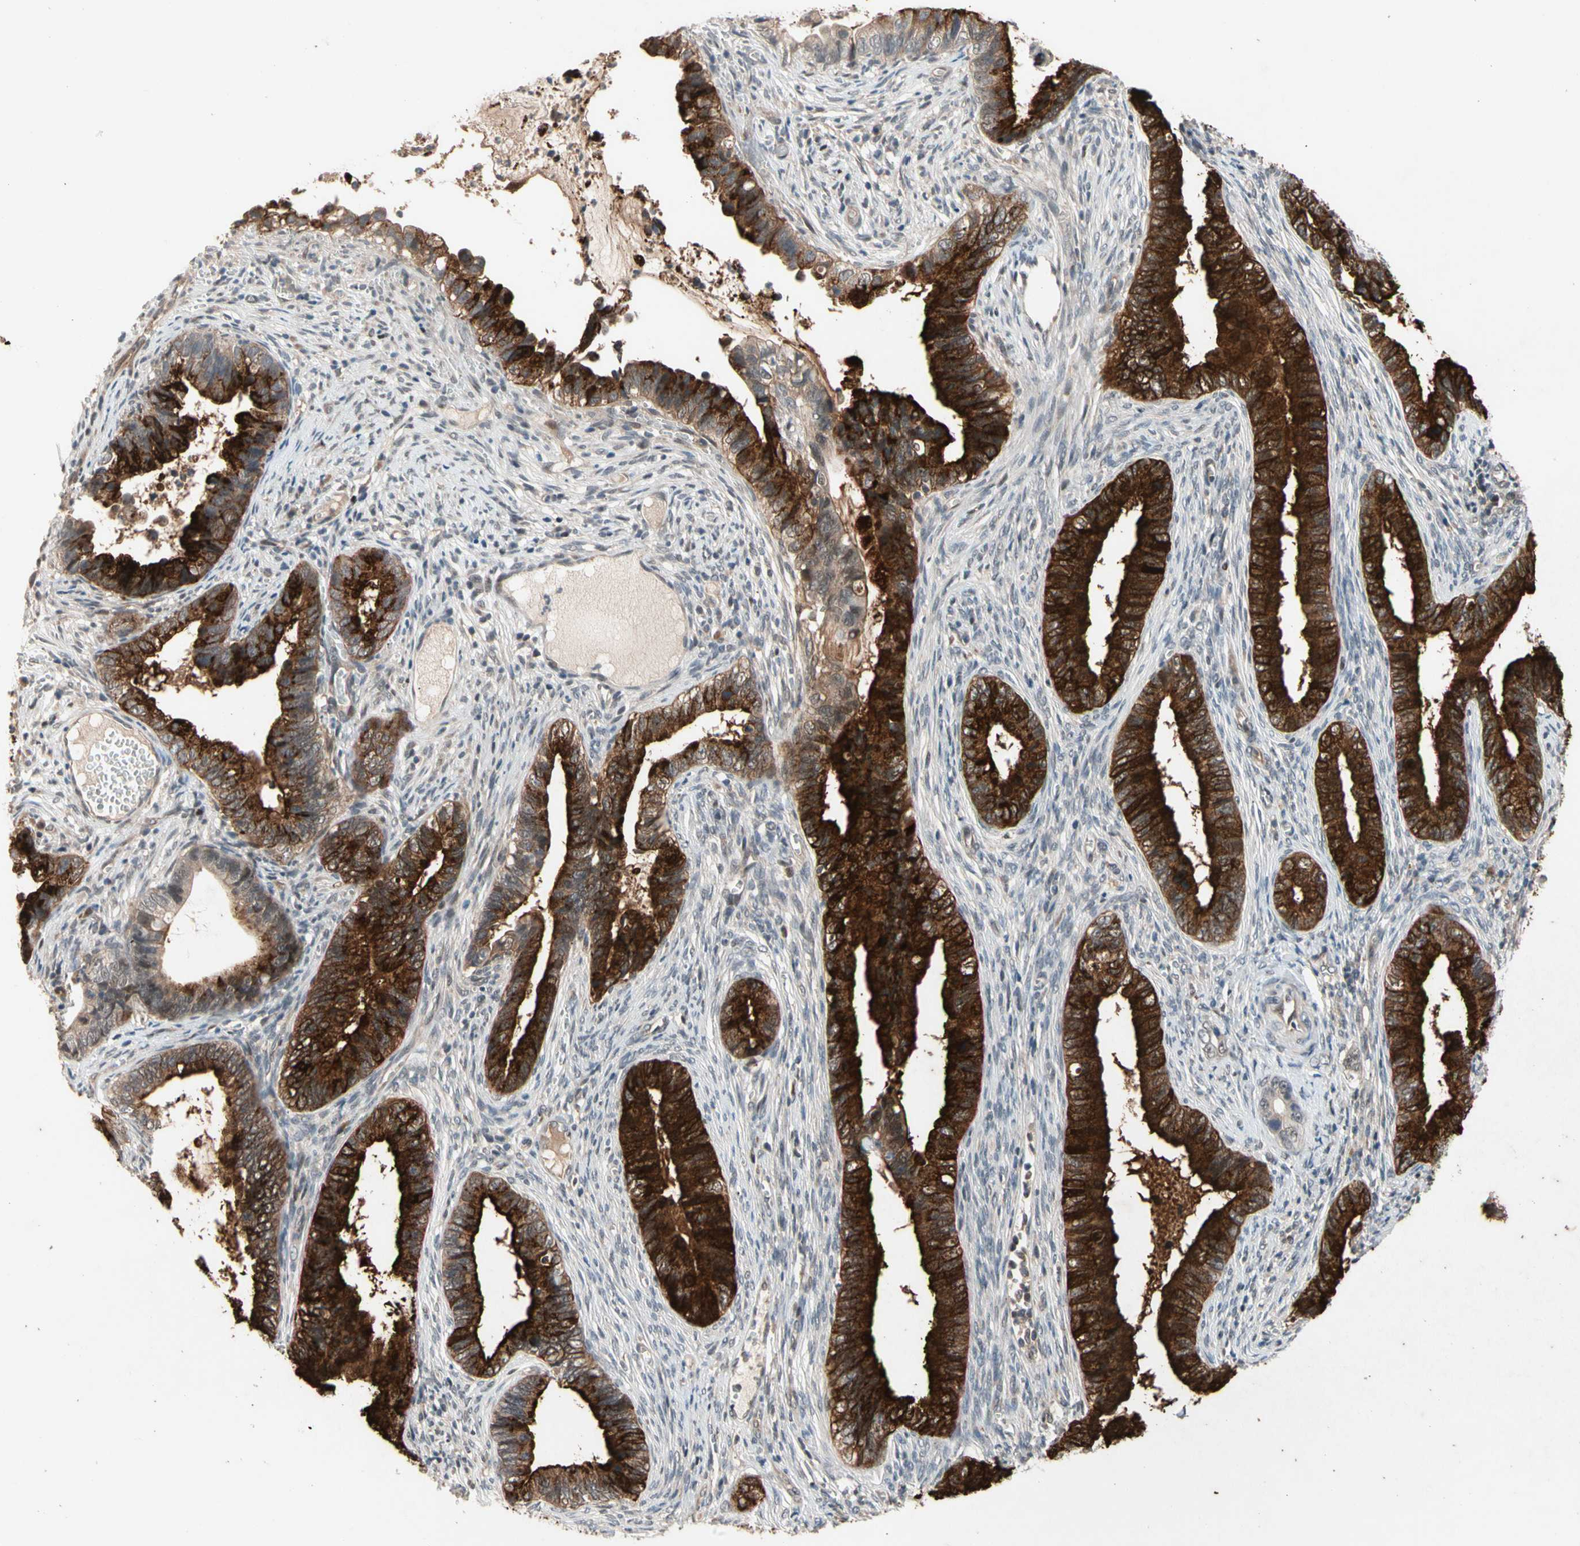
{"staining": {"intensity": "strong", "quantity": "25%-75%", "location": "cytoplasmic/membranous"}, "tissue": "cervical cancer", "cell_type": "Tumor cells", "image_type": "cancer", "snomed": [{"axis": "morphology", "description": "Adenocarcinoma, NOS"}, {"axis": "topography", "description": "Cervix"}], "caption": "An immunohistochemistry (IHC) histopathology image of tumor tissue is shown. Protein staining in brown shows strong cytoplasmic/membranous positivity in adenocarcinoma (cervical) within tumor cells. Using DAB (brown) and hematoxylin (blue) stains, captured at high magnification using brightfield microscopy.", "gene": "NGEF", "patient": {"sex": "female", "age": 44}}